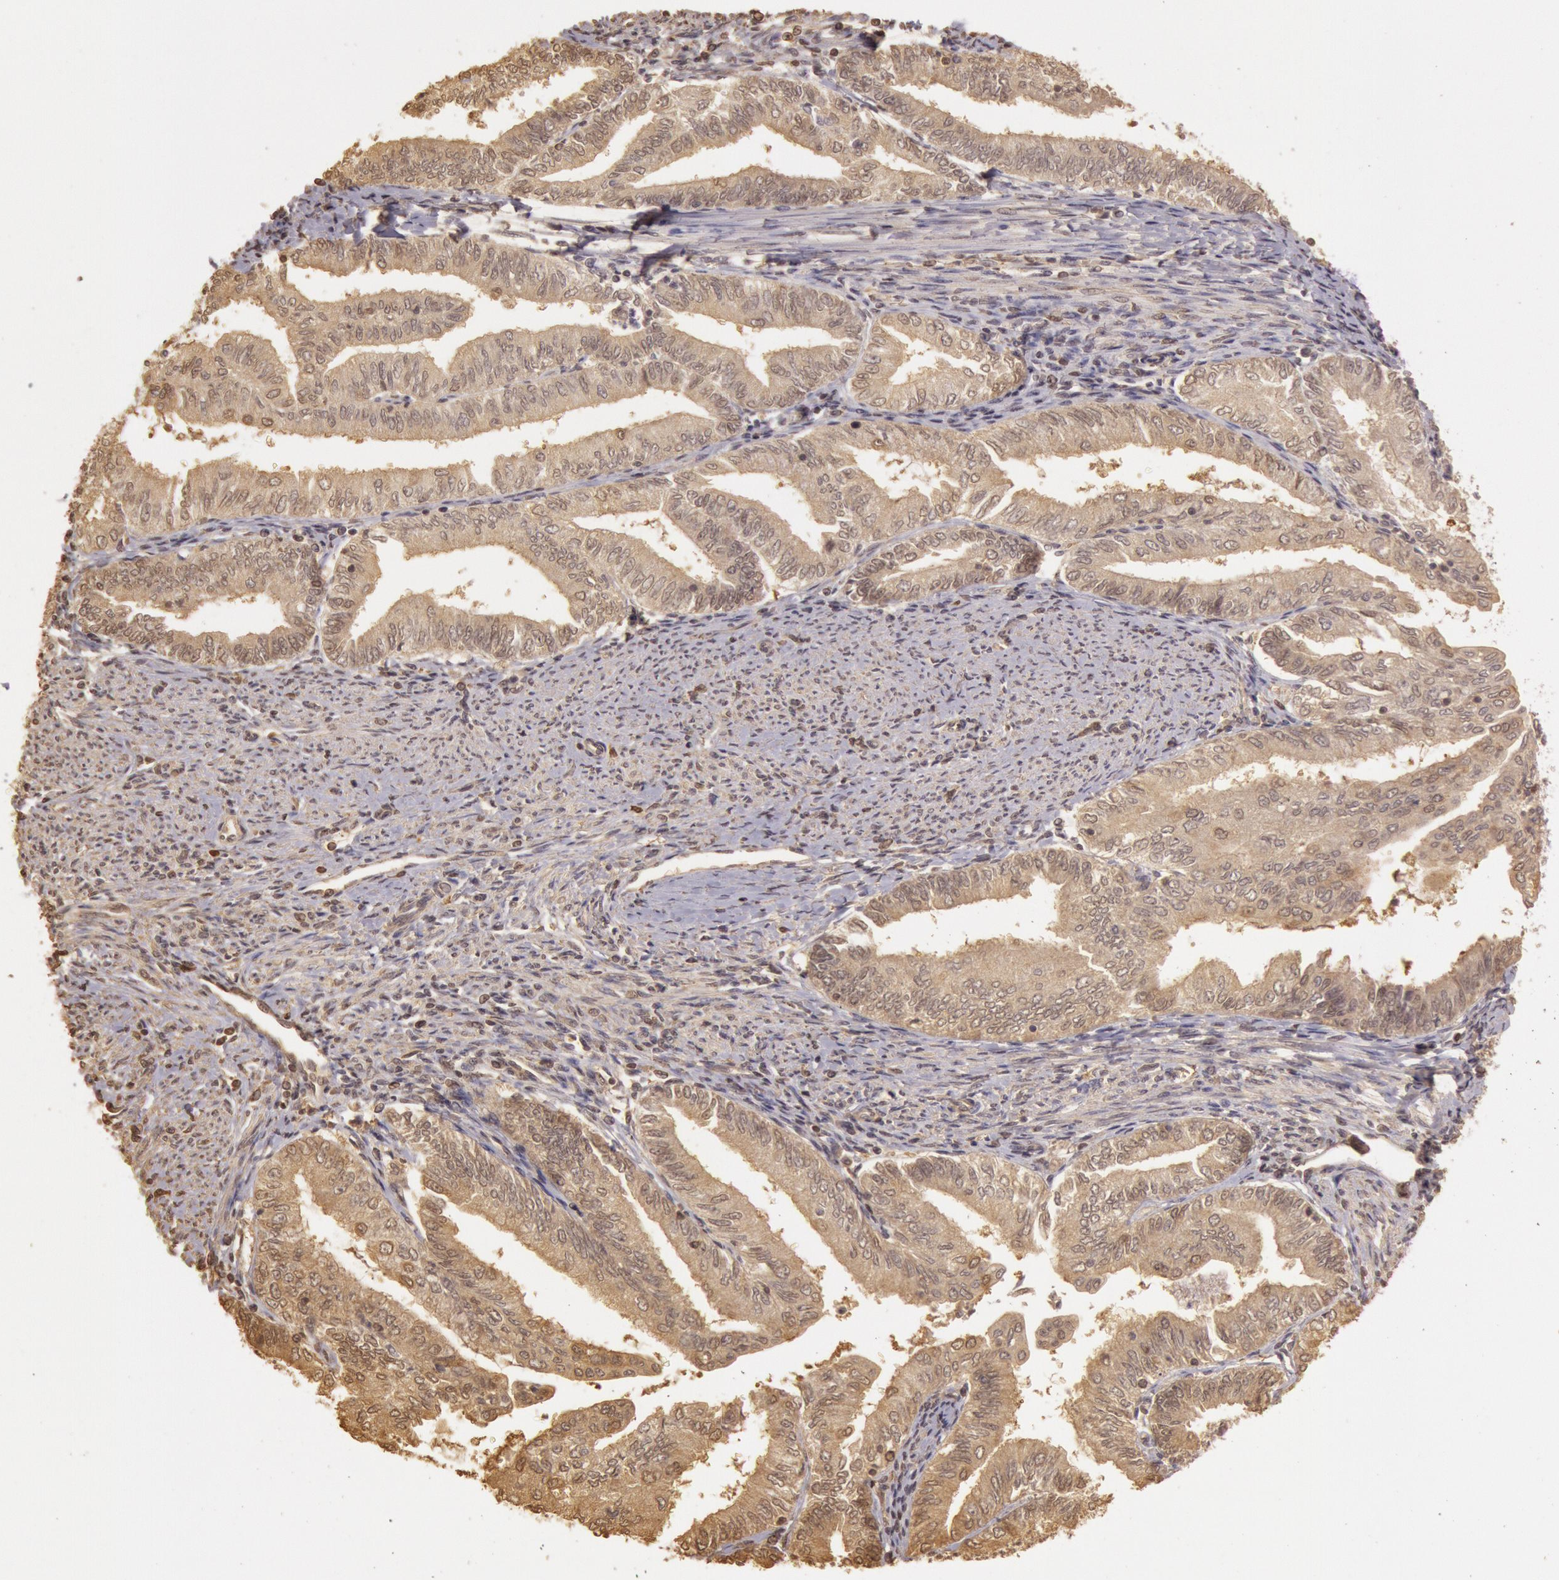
{"staining": {"intensity": "weak", "quantity": ">75%", "location": "cytoplasmic/membranous"}, "tissue": "endometrial cancer", "cell_type": "Tumor cells", "image_type": "cancer", "snomed": [{"axis": "morphology", "description": "Adenocarcinoma, NOS"}, {"axis": "topography", "description": "Endometrium"}], "caption": "Protein analysis of endometrial adenocarcinoma tissue displays weak cytoplasmic/membranous positivity in about >75% of tumor cells. Nuclei are stained in blue.", "gene": "SOD1", "patient": {"sex": "female", "age": 66}}